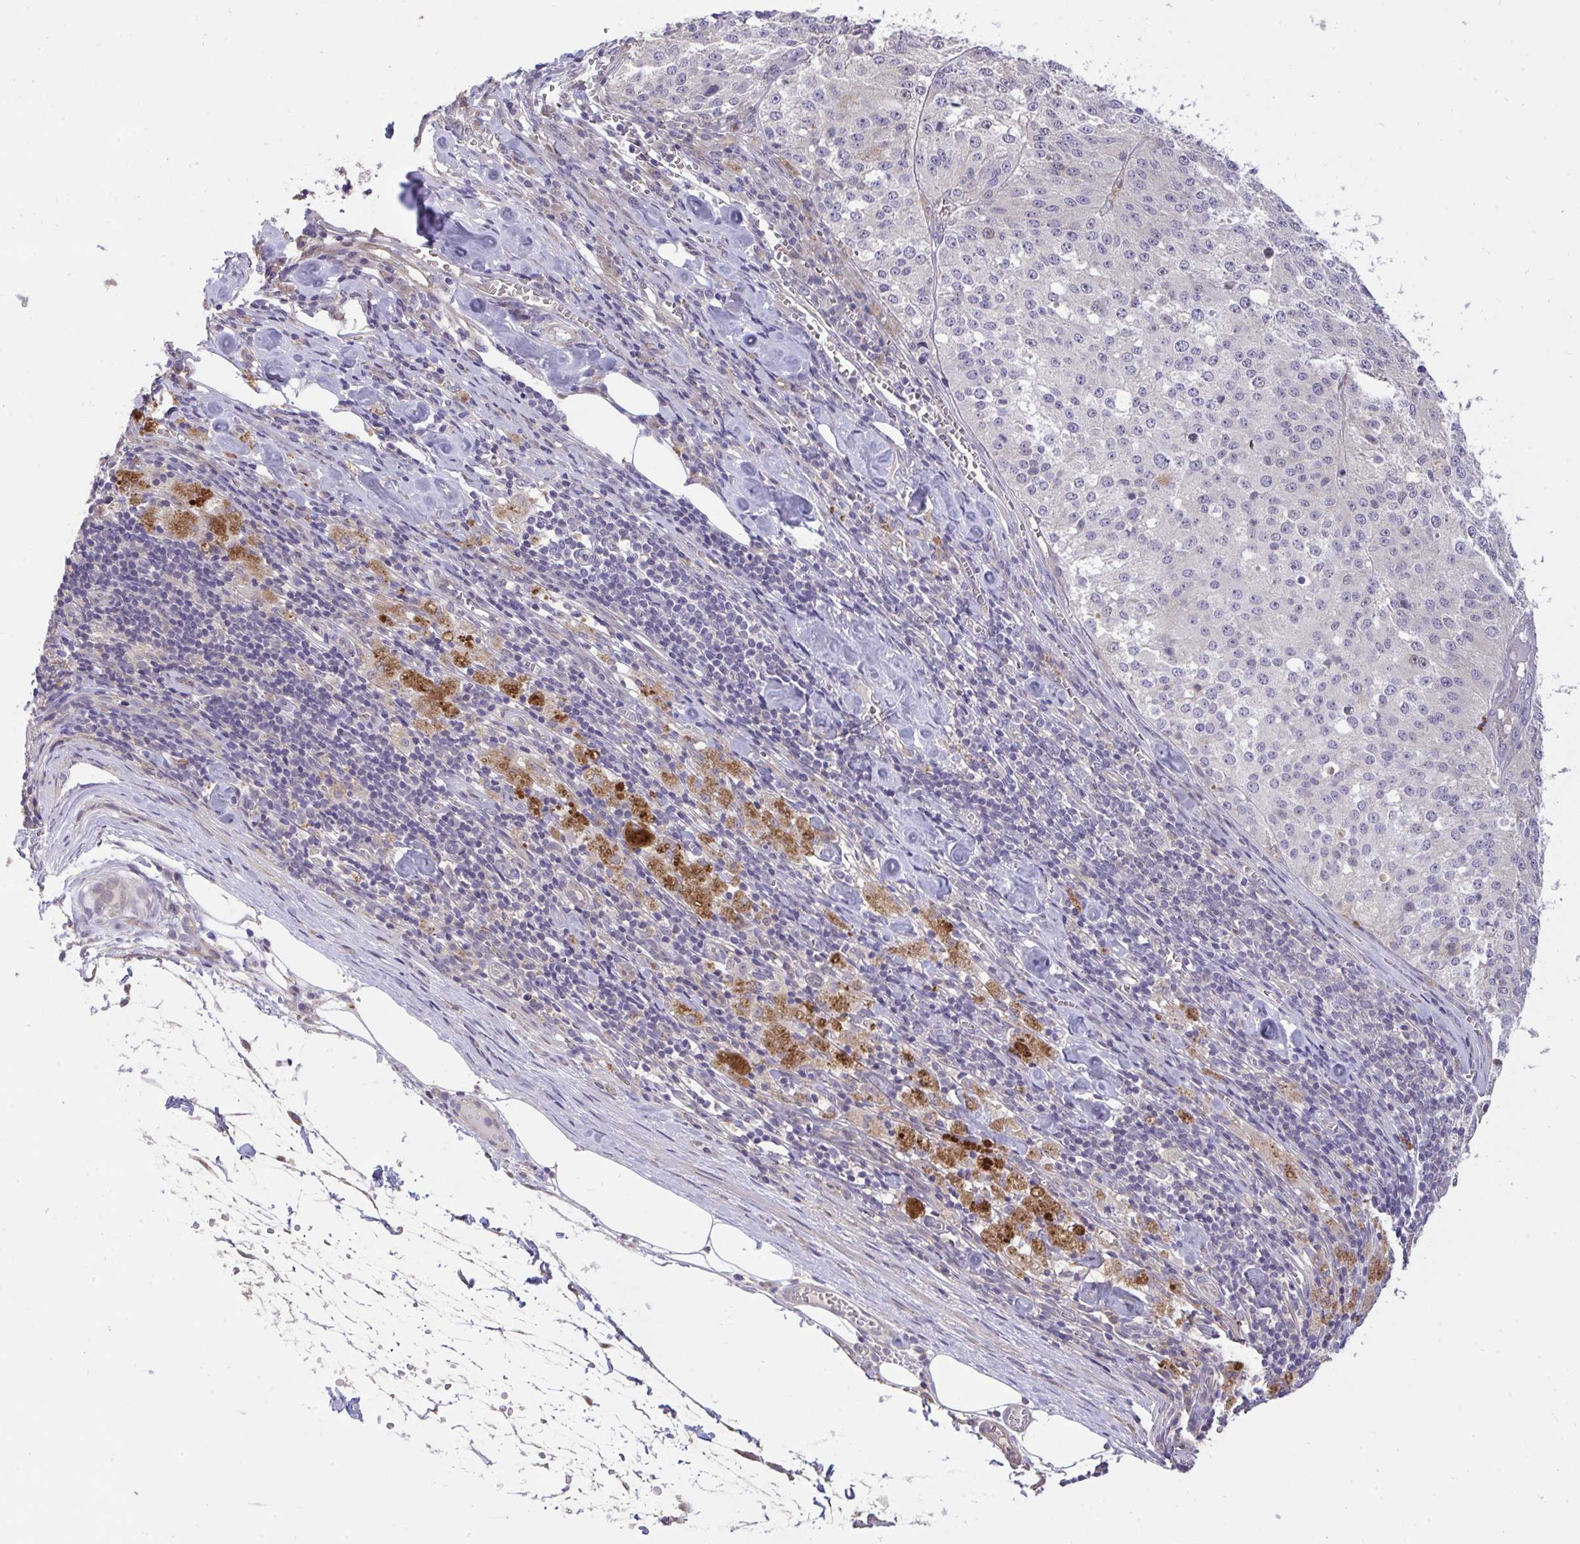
{"staining": {"intensity": "negative", "quantity": "none", "location": "none"}, "tissue": "melanoma", "cell_type": "Tumor cells", "image_type": "cancer", "snomed": [{"axis": "morphology", "description": "Malignant melanoma, Metastatic site"}, {"axis": "topography", "description": "Lymph node"}], "caption": "Tumor cells show no significant protein staining in melanoma.", "gene": "C19orf54", "patient": {"sex": "female", "age": 64}}